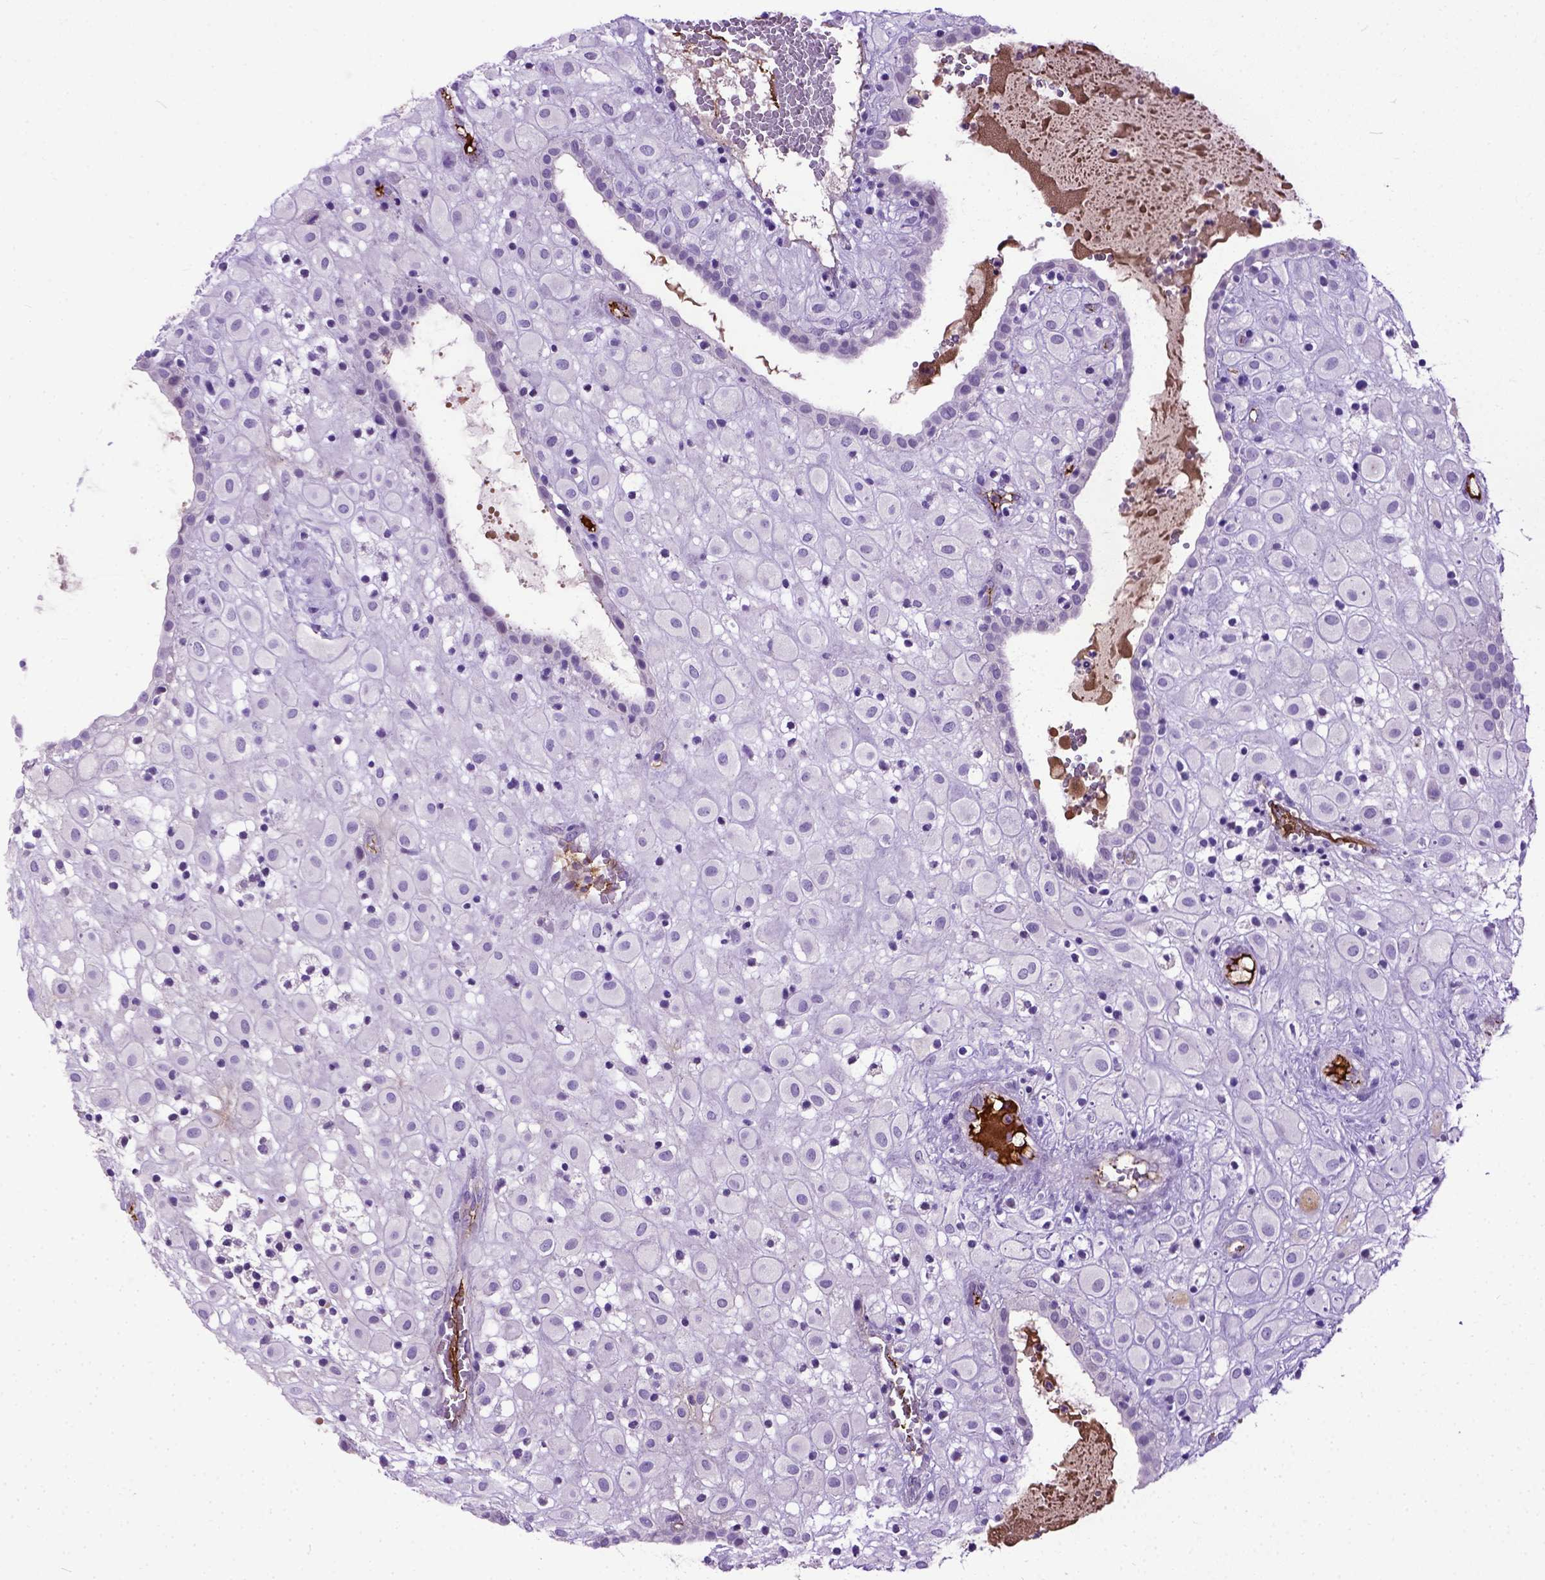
{"staining": {"intensity": "negative", "quantity": "none", "location": "none"}, "tissue": "placenta", "cell_type": "Decidual cells", "image_type": "normal", "snomed": [{"axis": "morphology", "description": "Normal tissue, NOS"}, {"axis": "topography", "description": "Placenta"}], "caption": "Decidual cells show no significant protein positivity in unremarkable placenta. (IHC, brightfield microscopy, high magnification).", "gene": "ADAMTS8", "patient": {"sex": "female", "age": 24}}